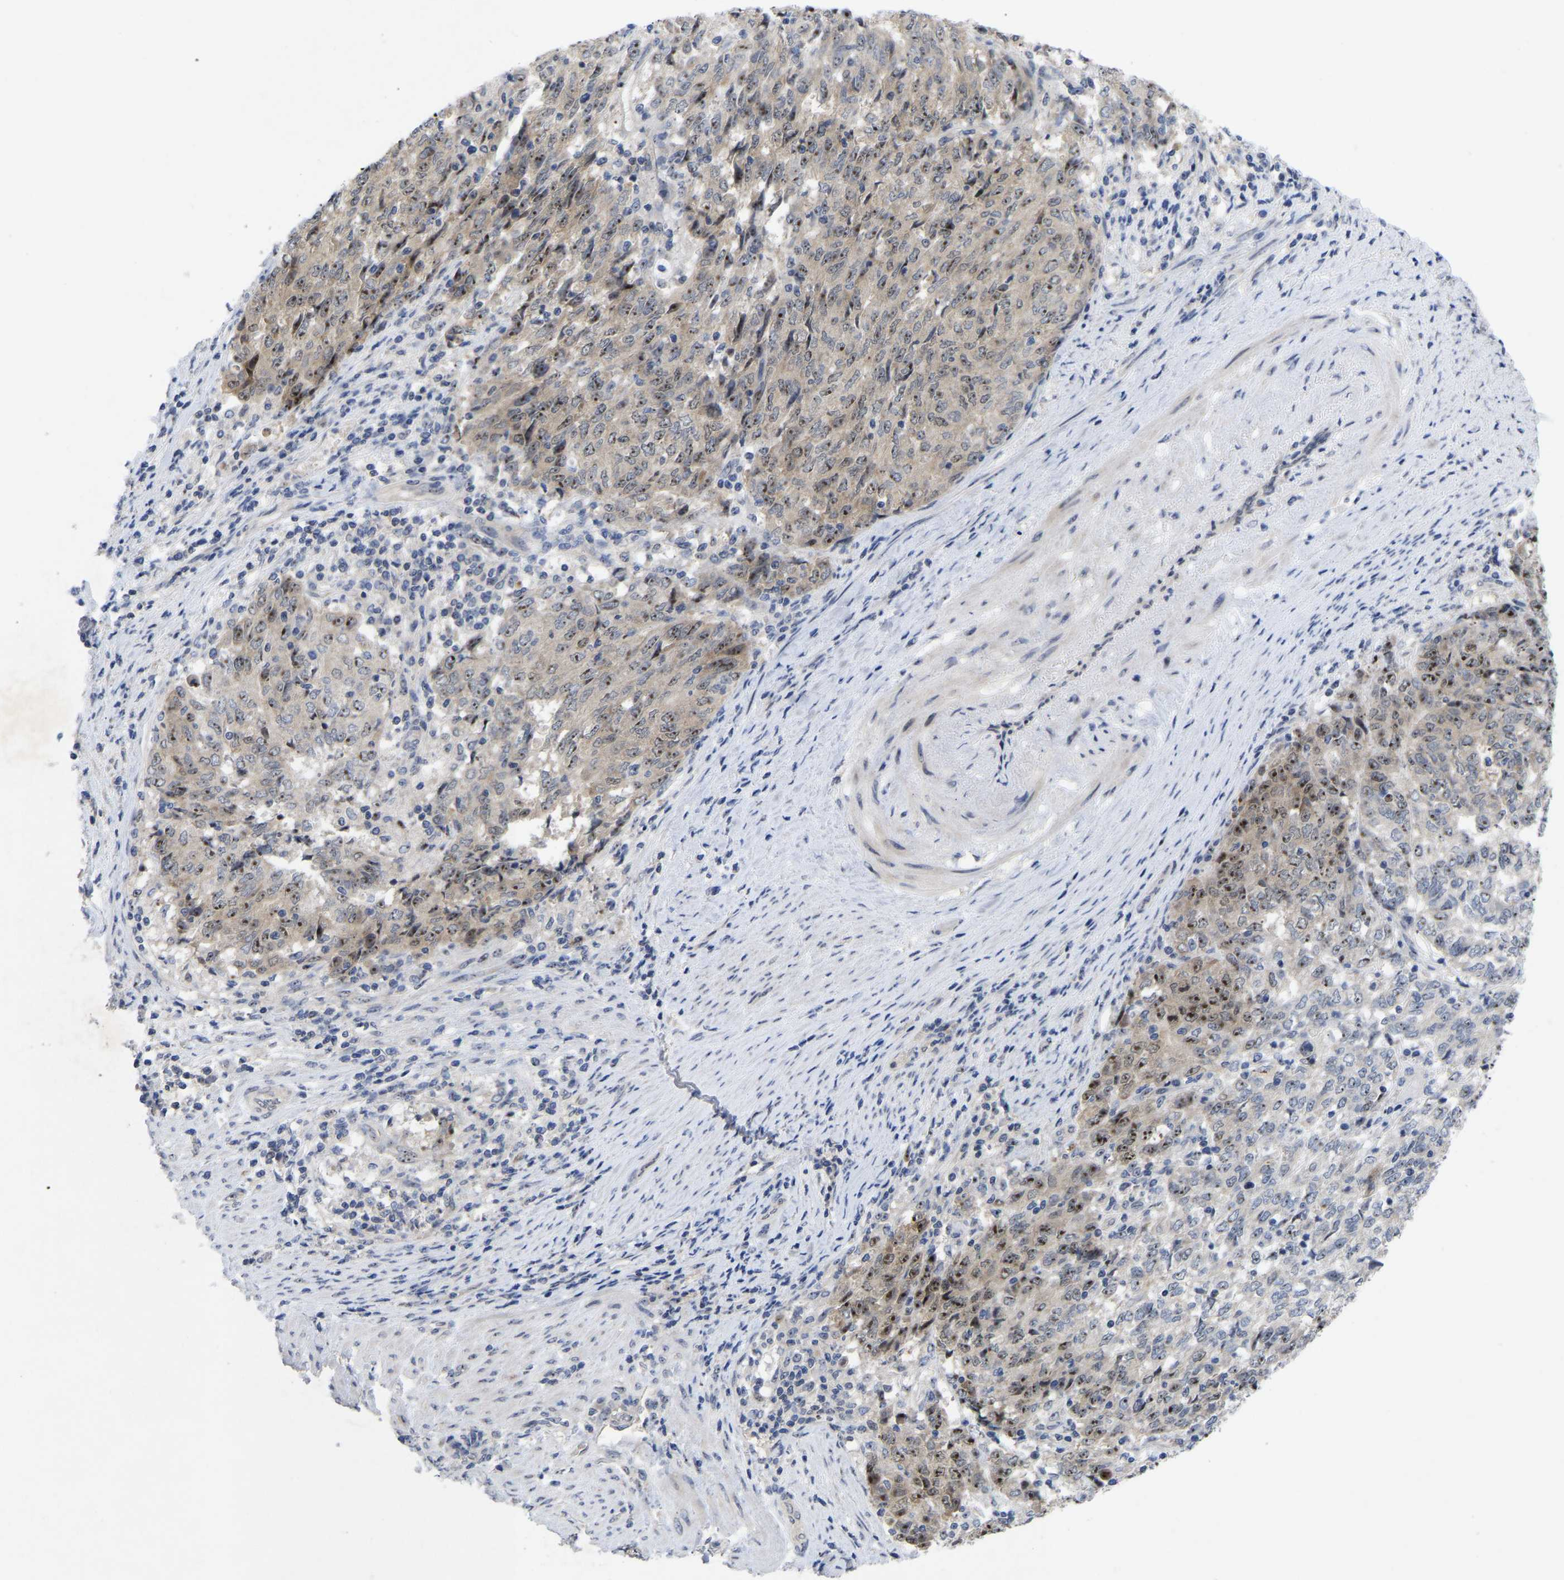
{"staining": {"intensity": "moderate", "quantity": "<25%", "location": "nuclear"}, "tissue": "endometrial cancer", "cell_type": "Tumor cells", "image_type": "cancer", "snomed": [{"axis": "morphology", "description": "Adenocarcinoma, NOS"}, {"axis": "topography", "description": "Endometrium"}], "caption": "IHC of endometrial cancer displays low levels of moderate nuclear positivity in about <25% of tumor cells.", "gene": "NLE1", "patient": {"sex": "female", "age": 80}}